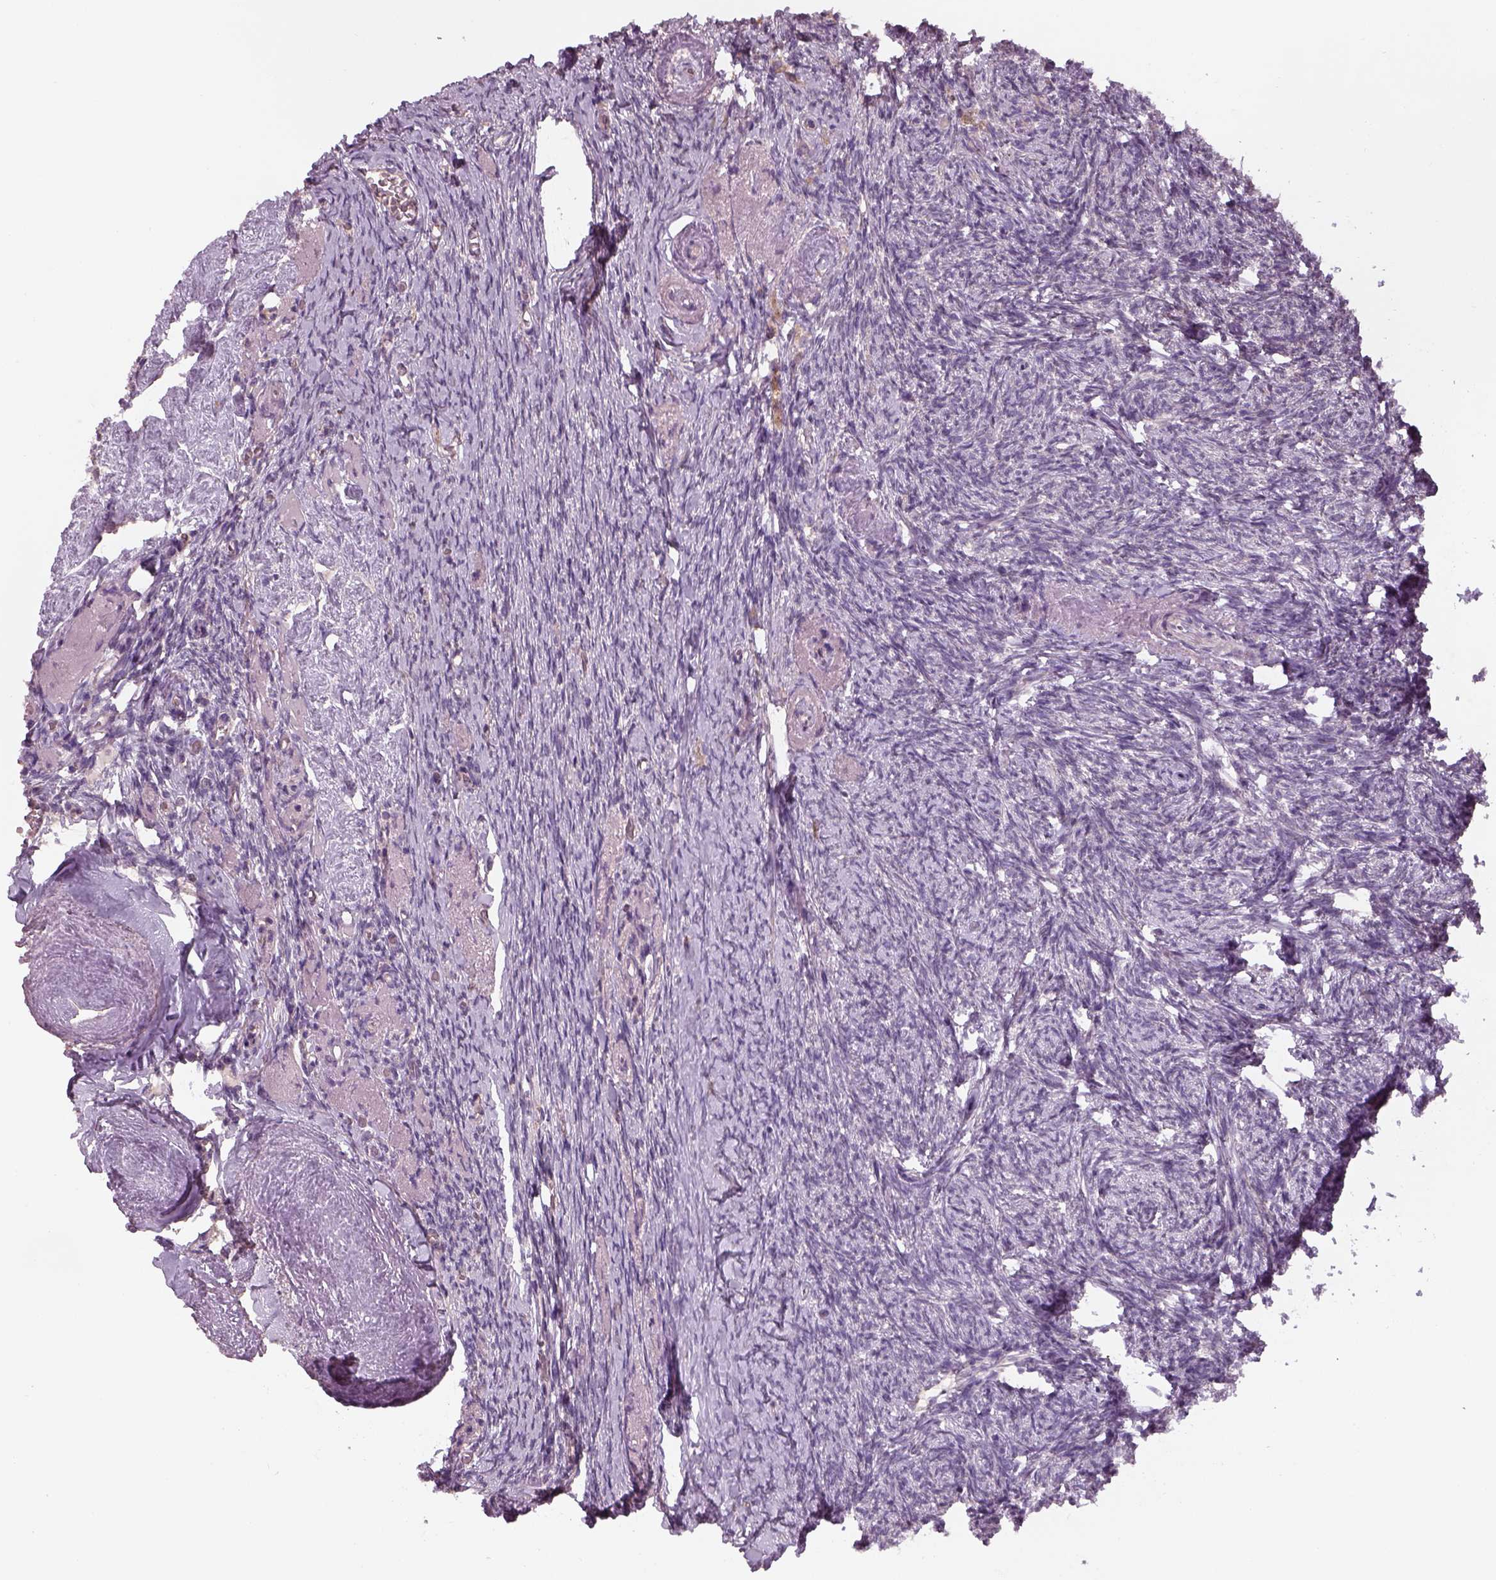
{"staining": {"intensity": "negative", "quantity": "none", "location": "none"}, "tissue": "ovary", "cell_type": "Follicle cells", "image_type": "normal", "snomed": [{"axis": "morphology", "description": "Normal tissue, NOS"}, {"axis": "topography", "description": "Ovary"}], "caption": "IHC photomicrograph of normal human ovary stained for a protein (brown), which shows no staining in follicle cells. (DAB (3,3'-diaminobenzidine) immunohistochemistry visualized using brightfield microscopy, high magnification).", "gene": "GDNF", "patient": {"sex": "female", "age": 72}}